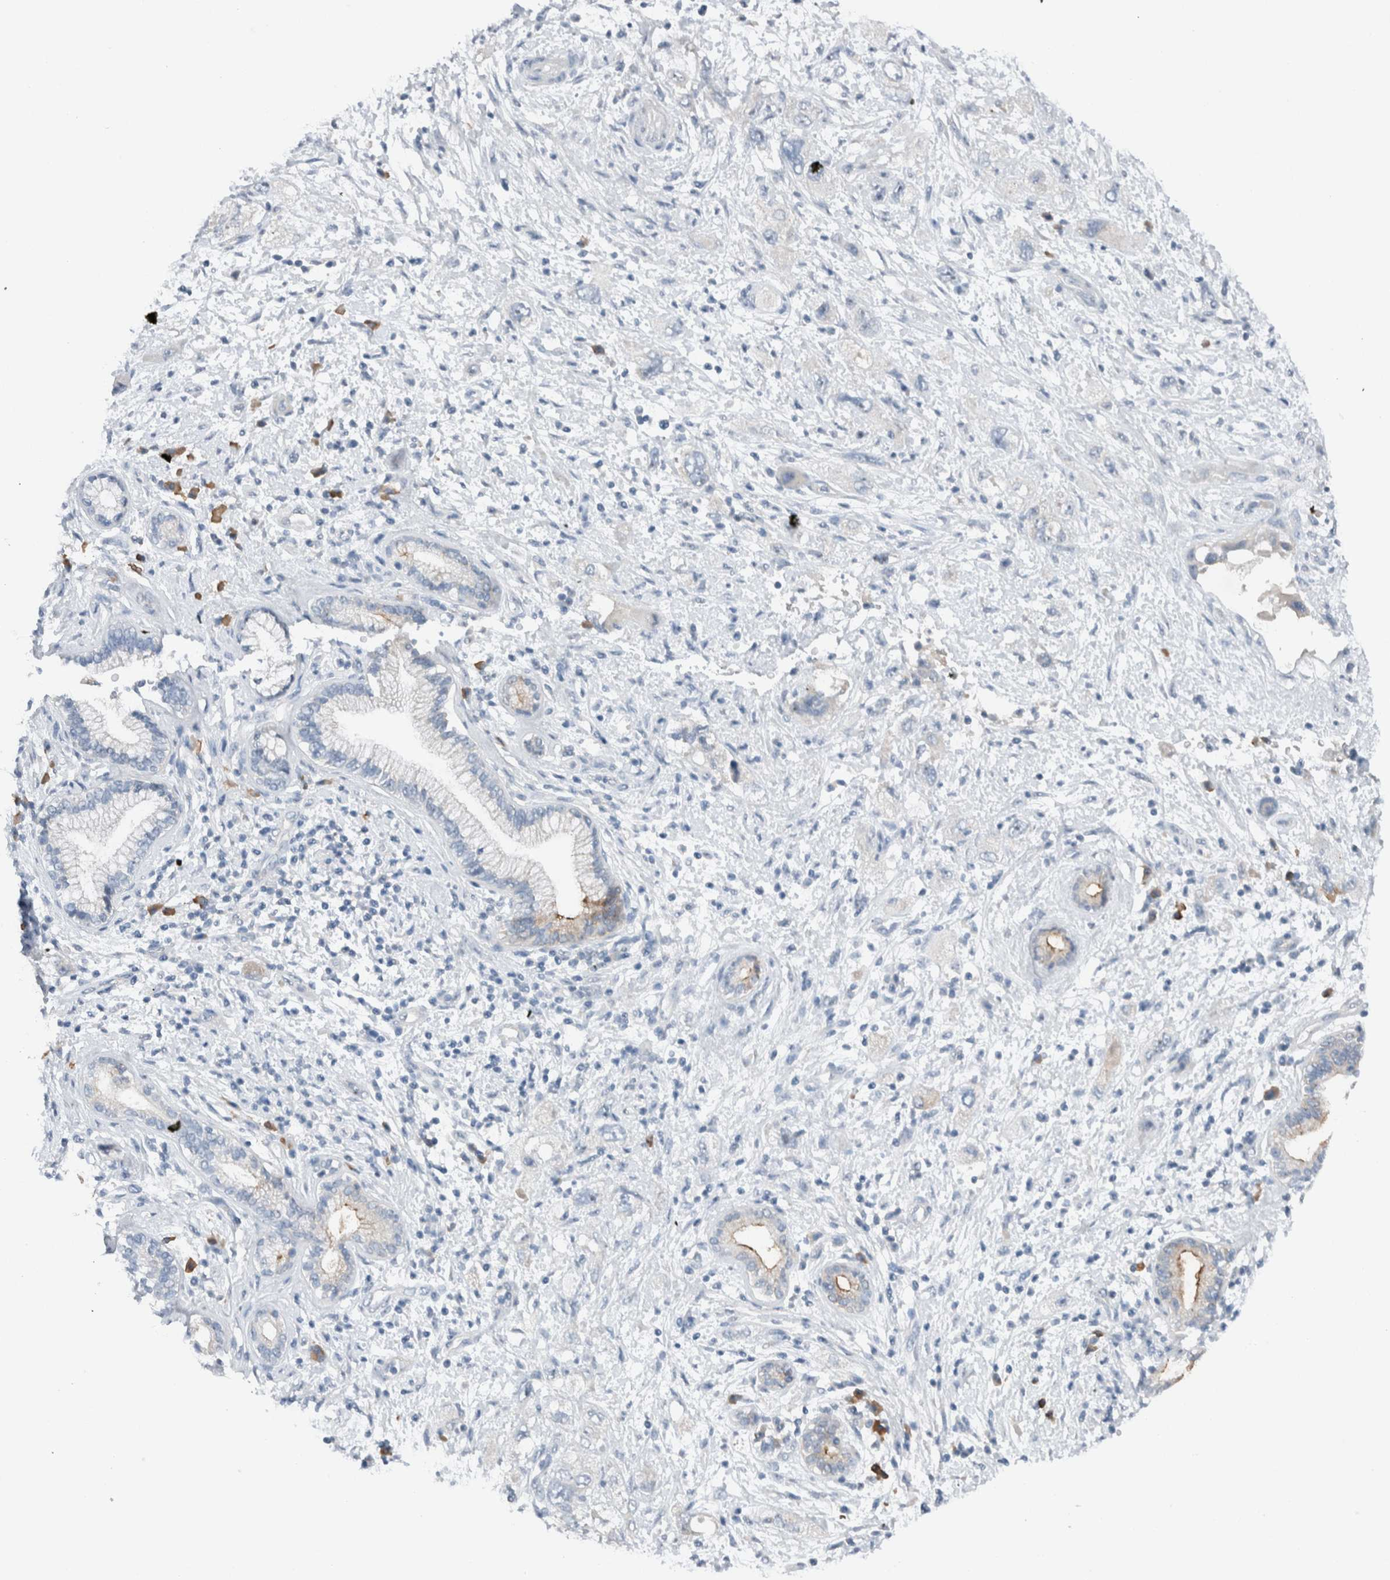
{"staining": {"intensity": "negative", "quantity": "none", "location": "none"}, "tissue": "pancreatic cancer", "cell_type": "Tumor cells", "image_type": "cancer", "snomed": [{"axis": "morphology", "description": "Adenocarcinoma, NOS"}, {"axis": "topography", "description": "Pancreas"}], "caption": "Tumor cells show no significant protein positivity in adenocarcinoma (pancreatic). (DAB immunohistochemistry (IHC), high magnification).", "gene": "DUOX1", "patient": {"sex": "female", "age": 73}}